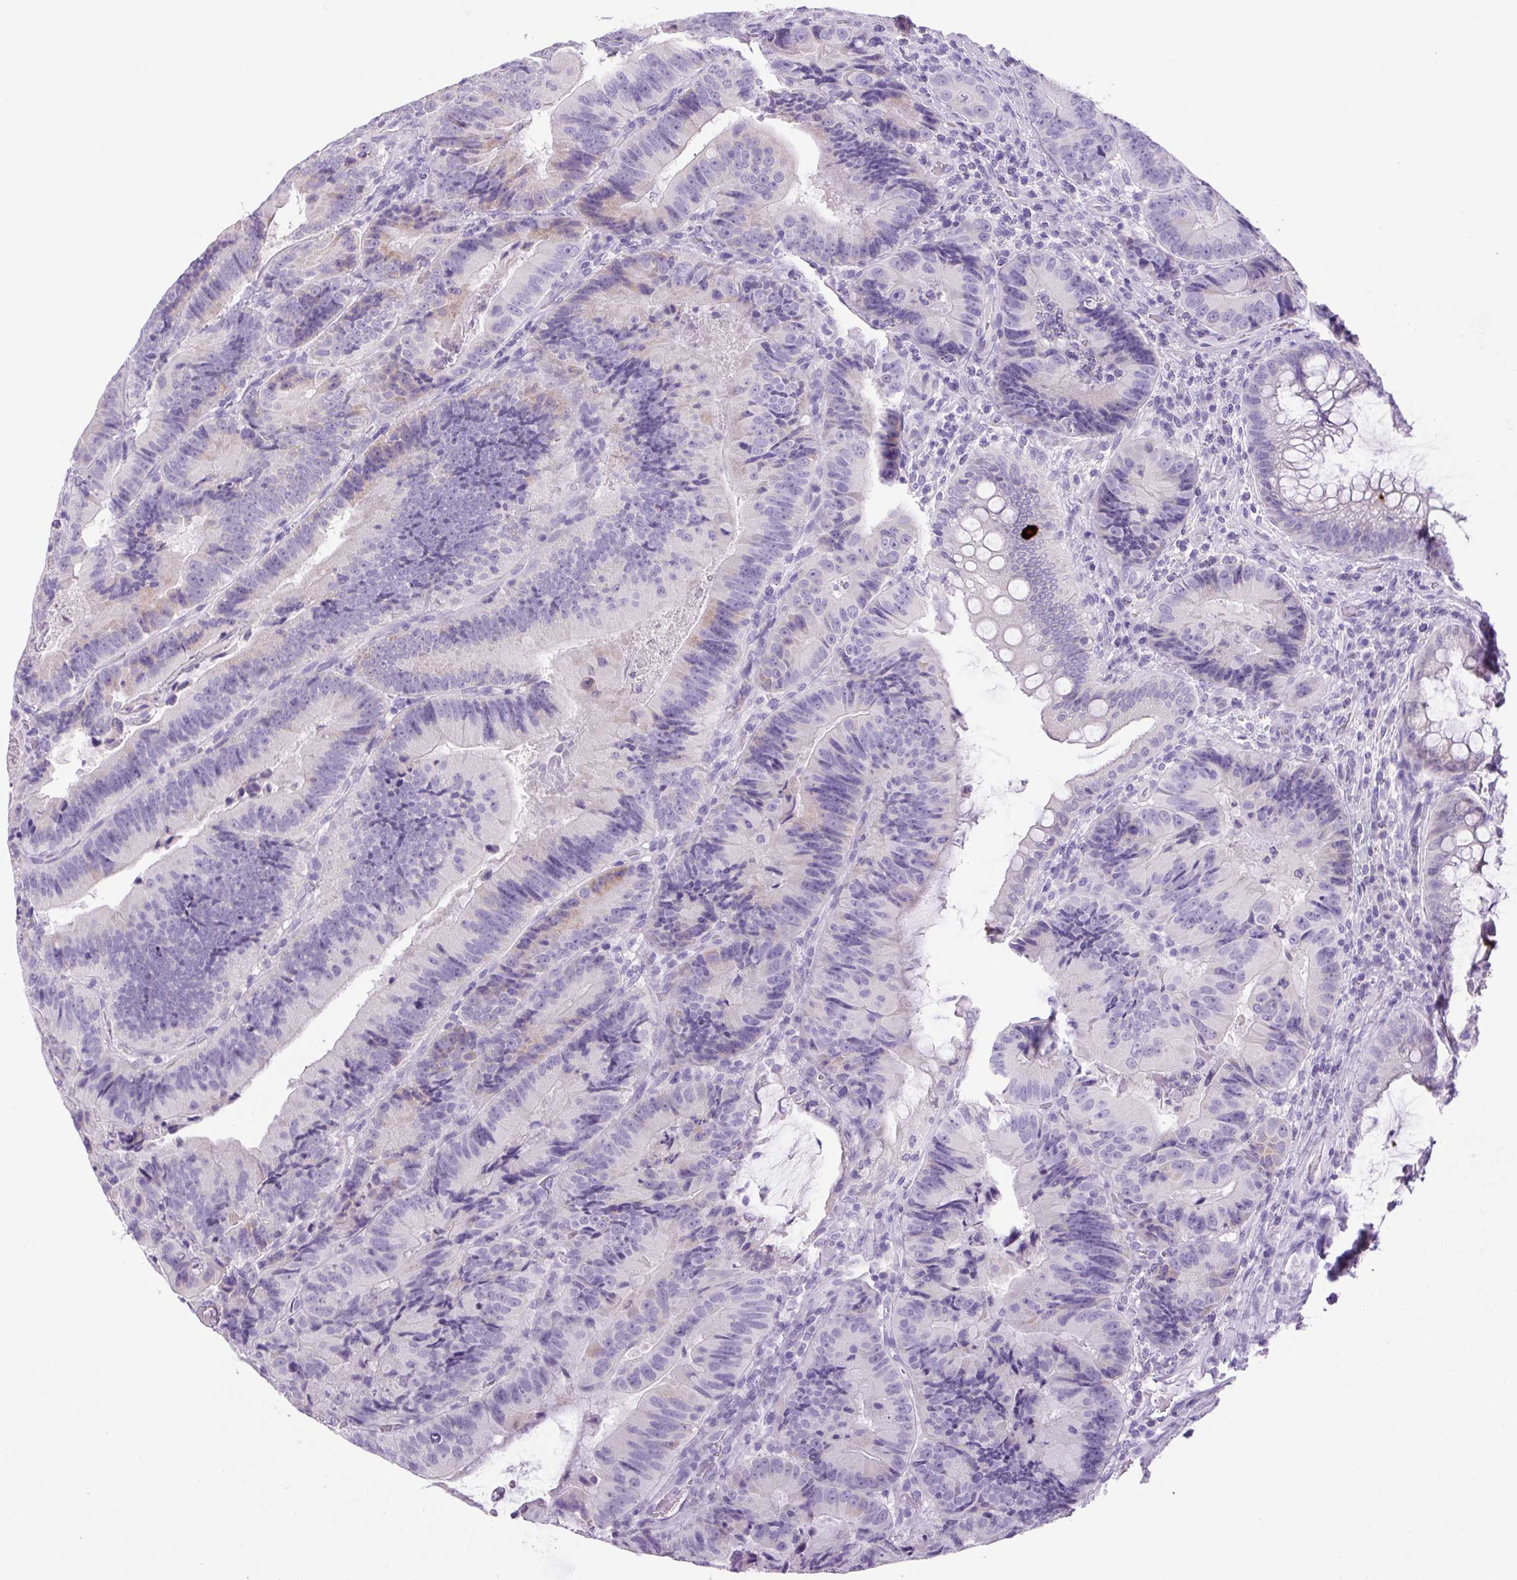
{"staining": {"intensity": "negative", "quantity": "none", "location": "none"}, "tissue": "colorectal cancer", "cell_type": "Tumor cells", "image_type": "cancer", "snomed": [{"axis": "morphology", "description": "Adenocarcinoma, NOS"}, {"axis": "topography", "description": "Colon"}], "caption": "The photomicrograph demonstrates no significant staining in tumor cells of colorectal cancer (adenocarcinoma).", "gene": "CHGA", "patient": {"sex": "female", "age": 86}}